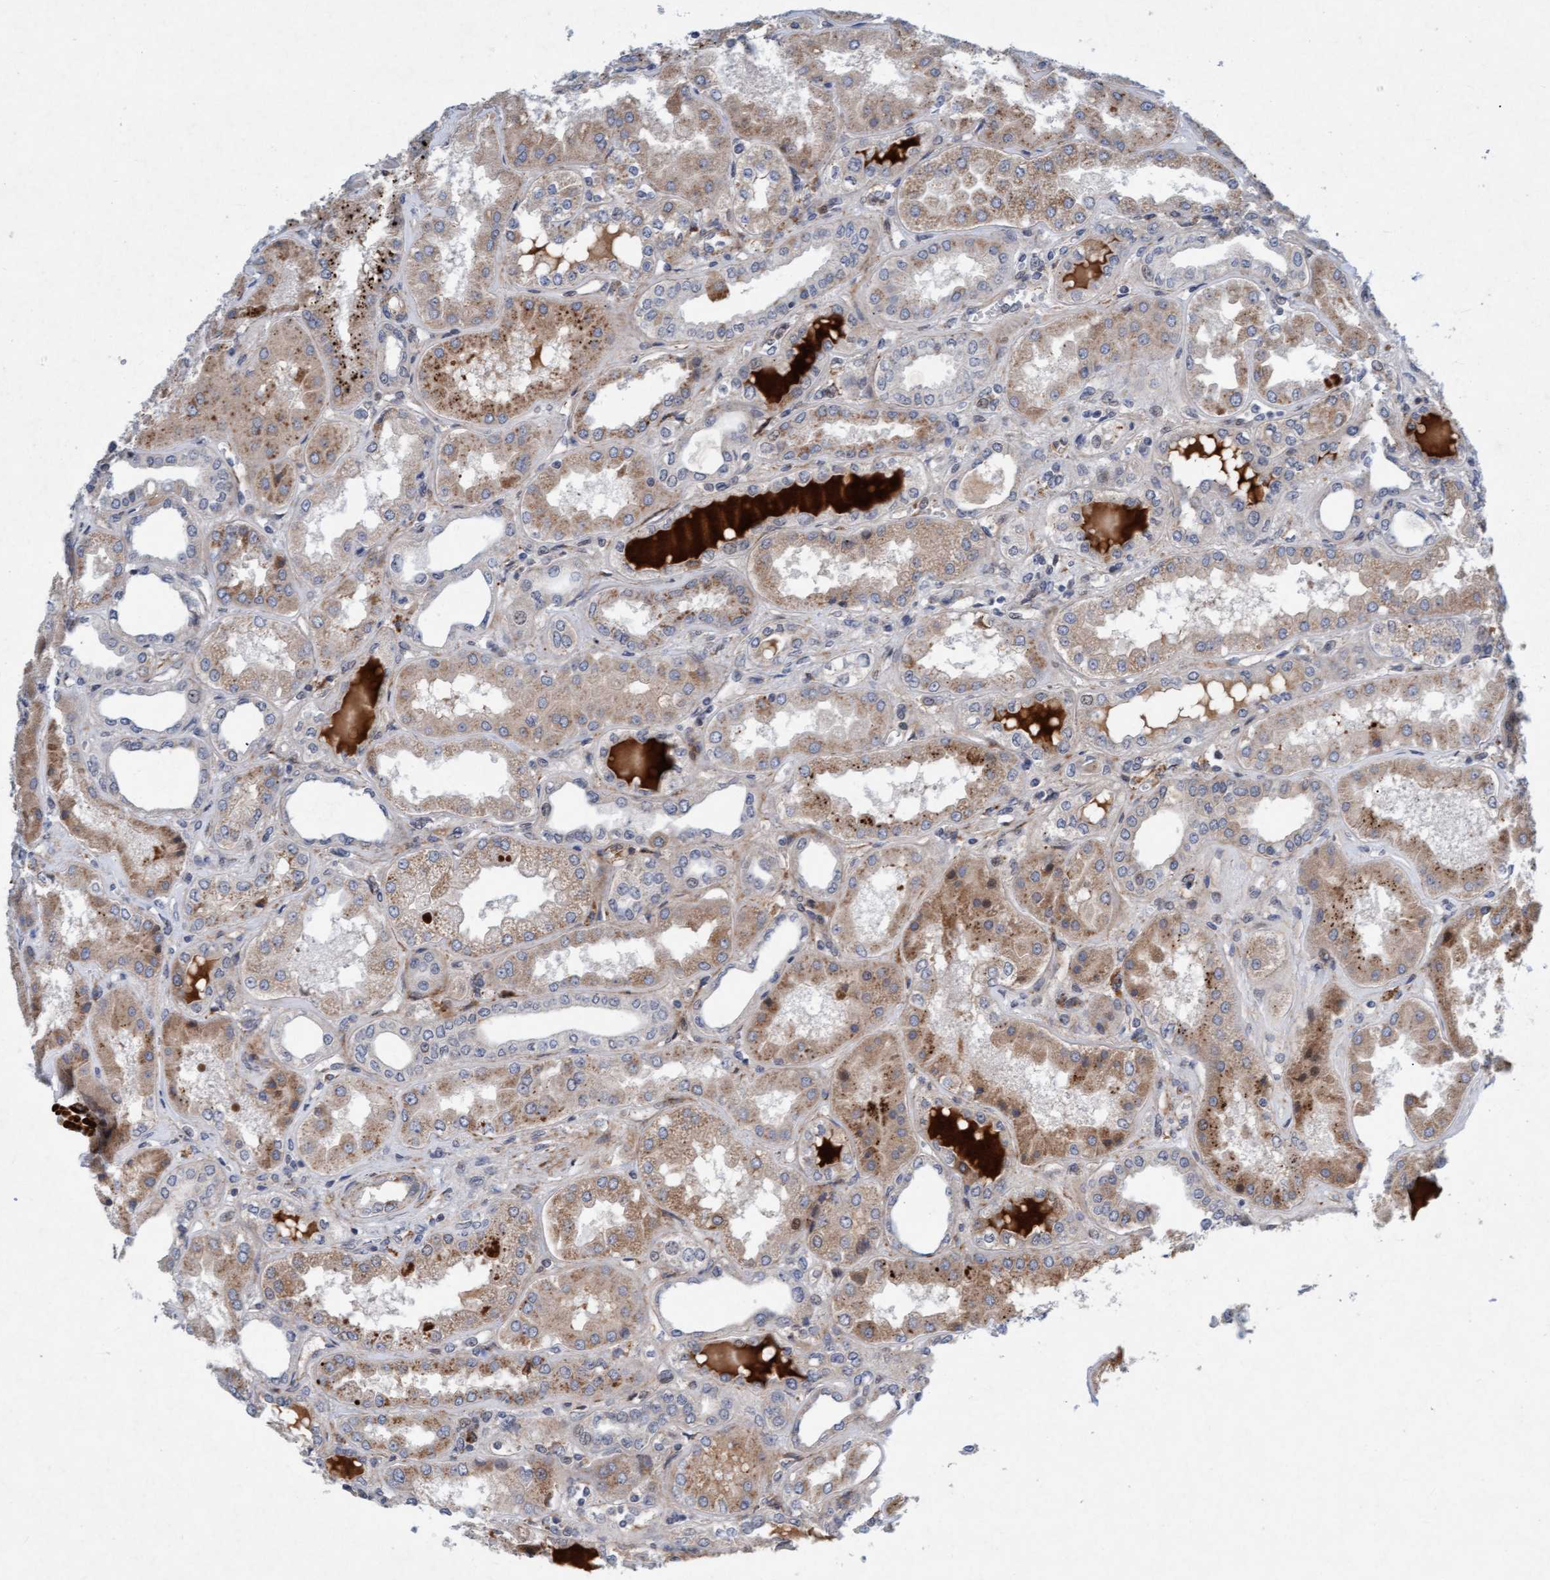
{"staining": {"intensity": "moderate", "quantity": ">75%", "location": "cytoplasmic/membranous"}, "tissue": "kidney", "cell_type": "Cells in glomeruli", "image_type": "normal", "snomed": [{"axis": "morphology", "description": "Normal tissue, NOS"}, {"axis": "topography", "description": "Kidney"}], "caption": "The micrograph demonstrates staining of normal kidney, revealing moderate cytoplasmic/membranous protein positivity (brown color) within cells in glomeruli.", "gene": "TMEM70", "patient": {"sex": "female", "age": 56}}